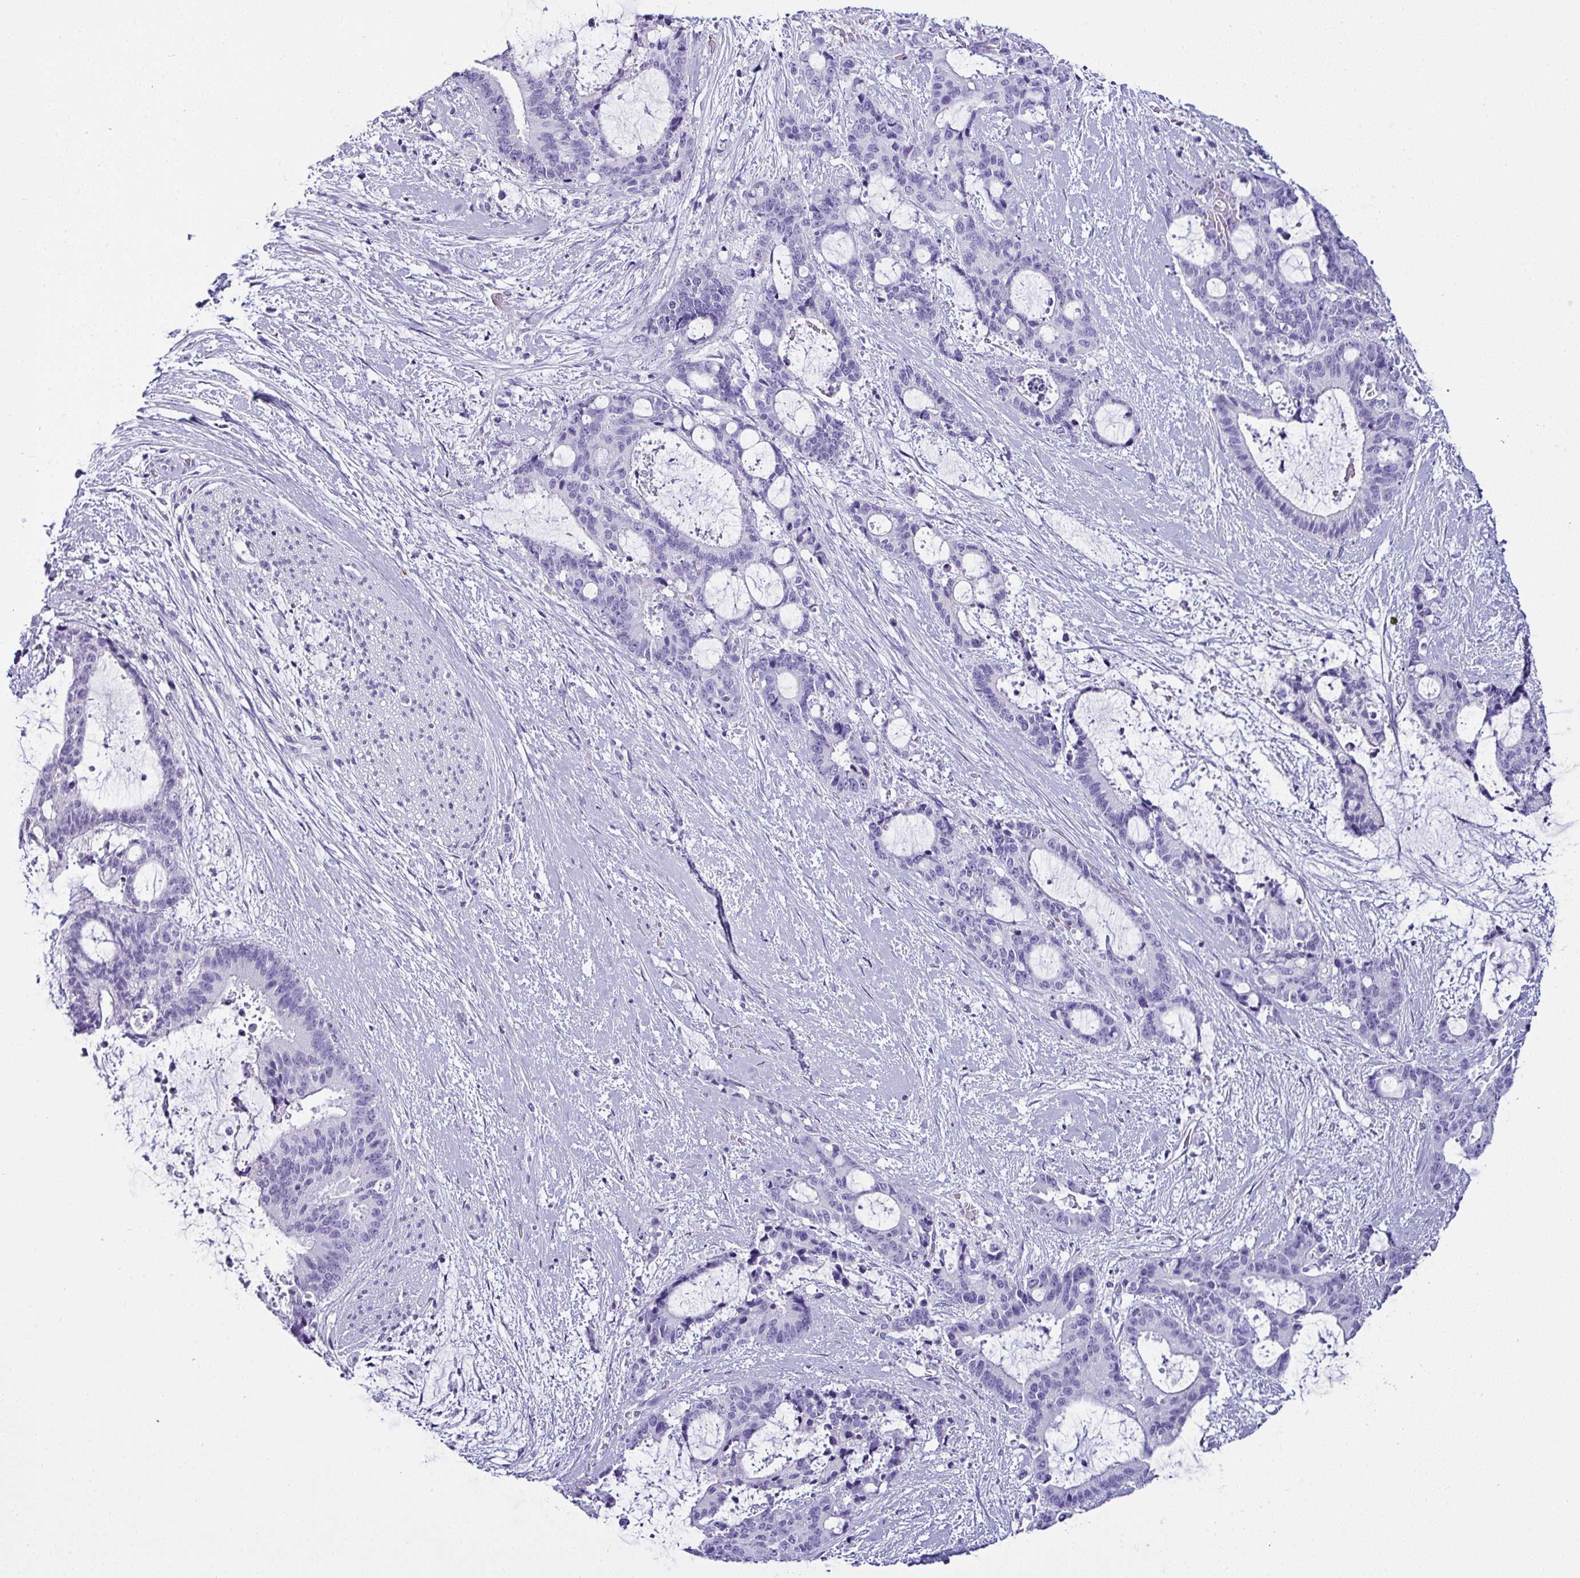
{"staining": {"intensity": "negative", "quantity": "none", "location": "none"}, "tissue": "liver cancer", "cell_type": "Tumor cells", "image_type": "cancer", "snomed": [{"axis": "morphology", "description": "Normal tissue, NOS"}, {"axis": "morphology", "description": "Cholangiocarcinoma"}, {"axis": "topography", "description": "Liver"}, {"axis": "topography", "description": "Peripheral nerve tissue"}], "caption": "Immunohistochemistry histopathology image of neoplastic tissue: liver cholangiocarcinoma stained with DAB demonstrates no significant protein staining in tumor cells. (DAB immunohistochemistry (IHC) with hematoxylin counter stain).", "gene": "NAPSA", "patient": {"sex": "female", "age": 73}}